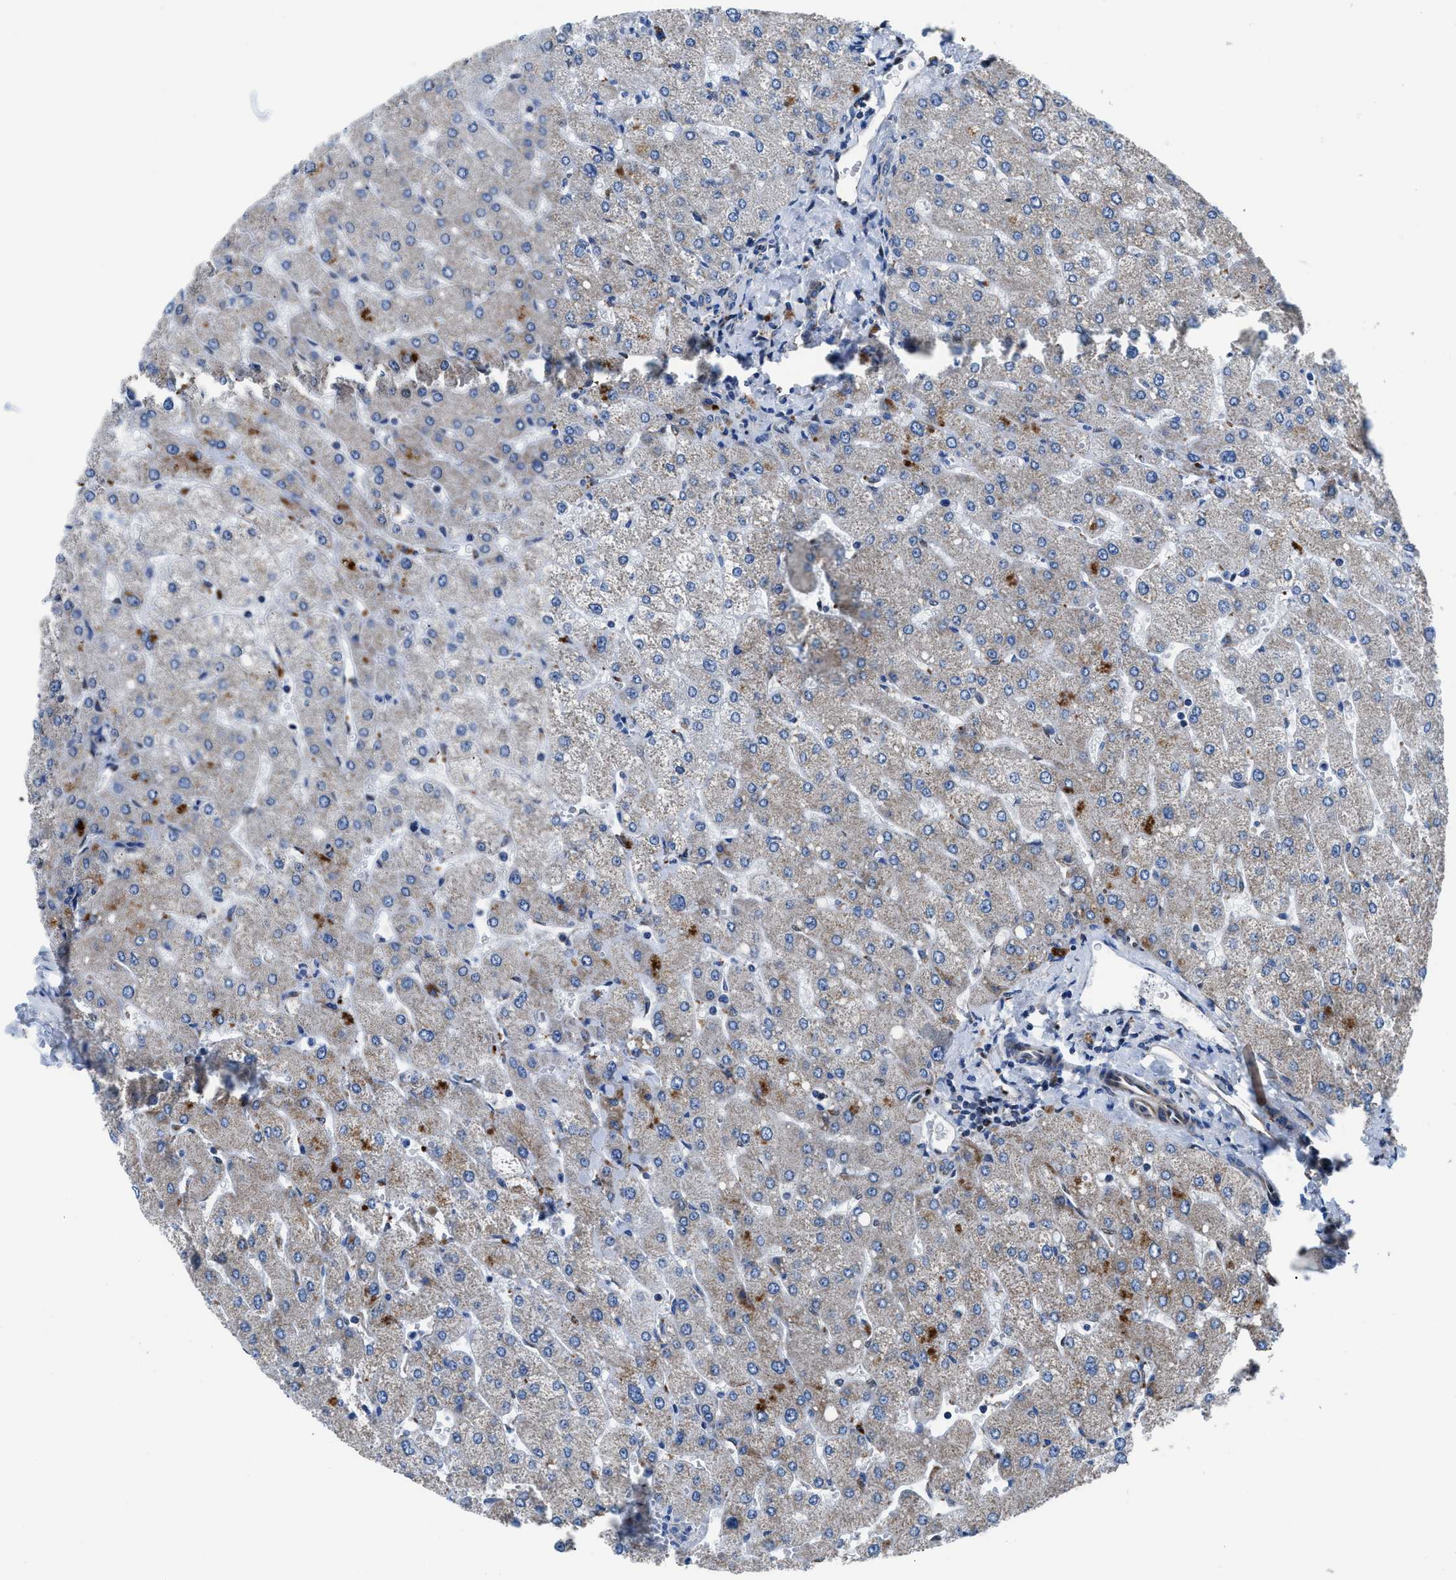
{"staining": {"intensity": "negative", "quantity": "none", "location": "none"}, "tissue": "liver", "cell_type": "Cholangiocytes", "image_type": "normal", "snomed": [{"axis": "morphology", "description": "Normal tissue, NOS"}, {"axis": "topography", "description": "Liver"}], "caption": "A micrograph of human liver is negative for staining in cholangiocytes. (DAB (3,3'-diaminobenzidine) IHC visualized using brightfield microscopy, high magnification).", "gene": "LMO2", "patient": {"sex": "male", "age": 55}}